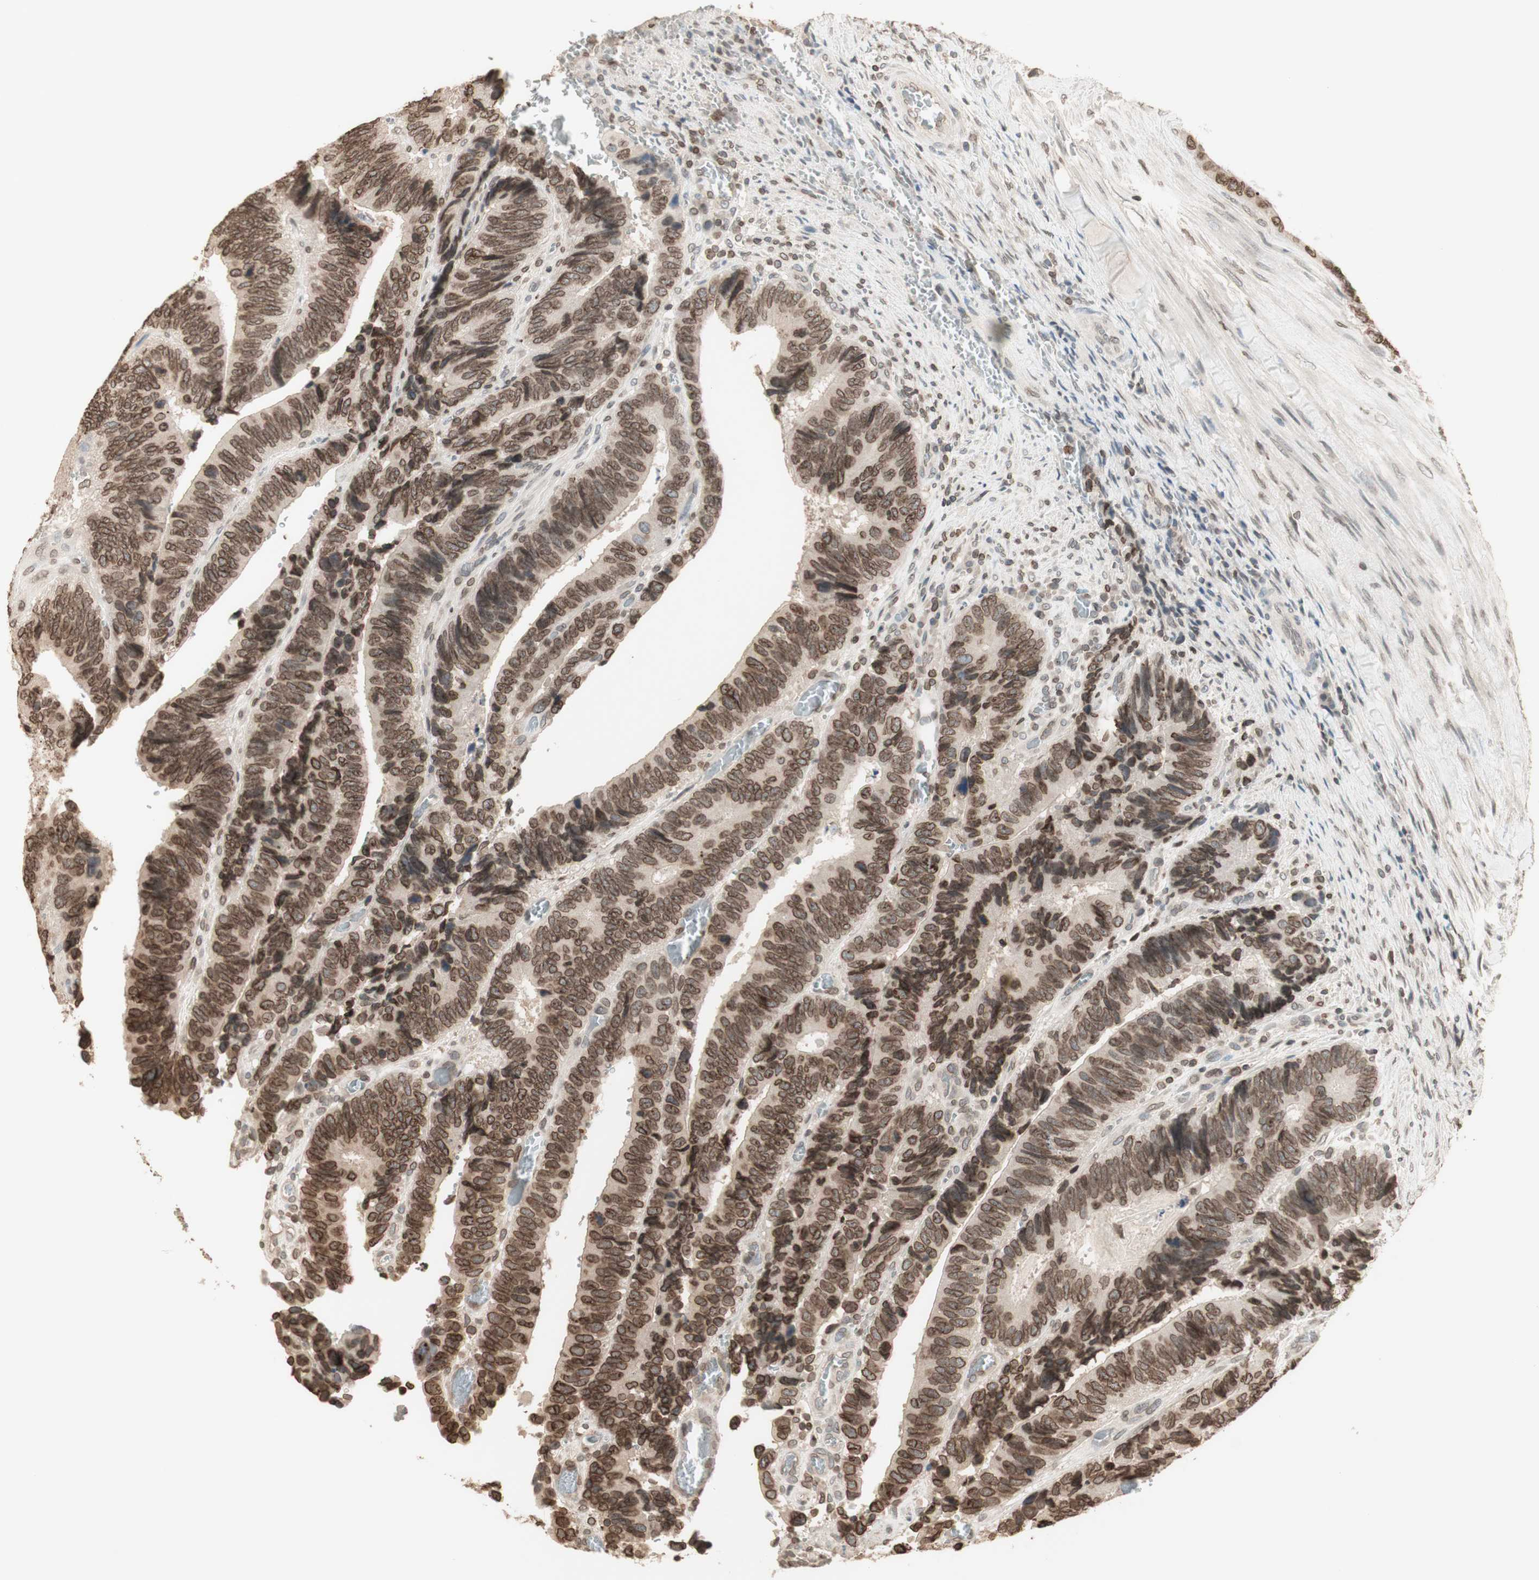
{"staining": {"intensity": "moderate", "quantity": ">75%", "location": "cytoplasmic/membranous,nuclear"}, "tissue": "colorectal cancer", "cell_type": "Tumor cells", "image_type": "cancer", "snomed": [{"axis": "morphology", "description": "Adenocarcinoma, NOS"}, {"axis": "topography", "description": "Colon"}], "caption": "Adenocarcinoma (colorectal) stained for a protein exhibits moderate cytoplasmic/membranous and nuclear positivity in tumor cells.", "gene": "TMPO", "patient": {"sex": "male", "age": 72}}